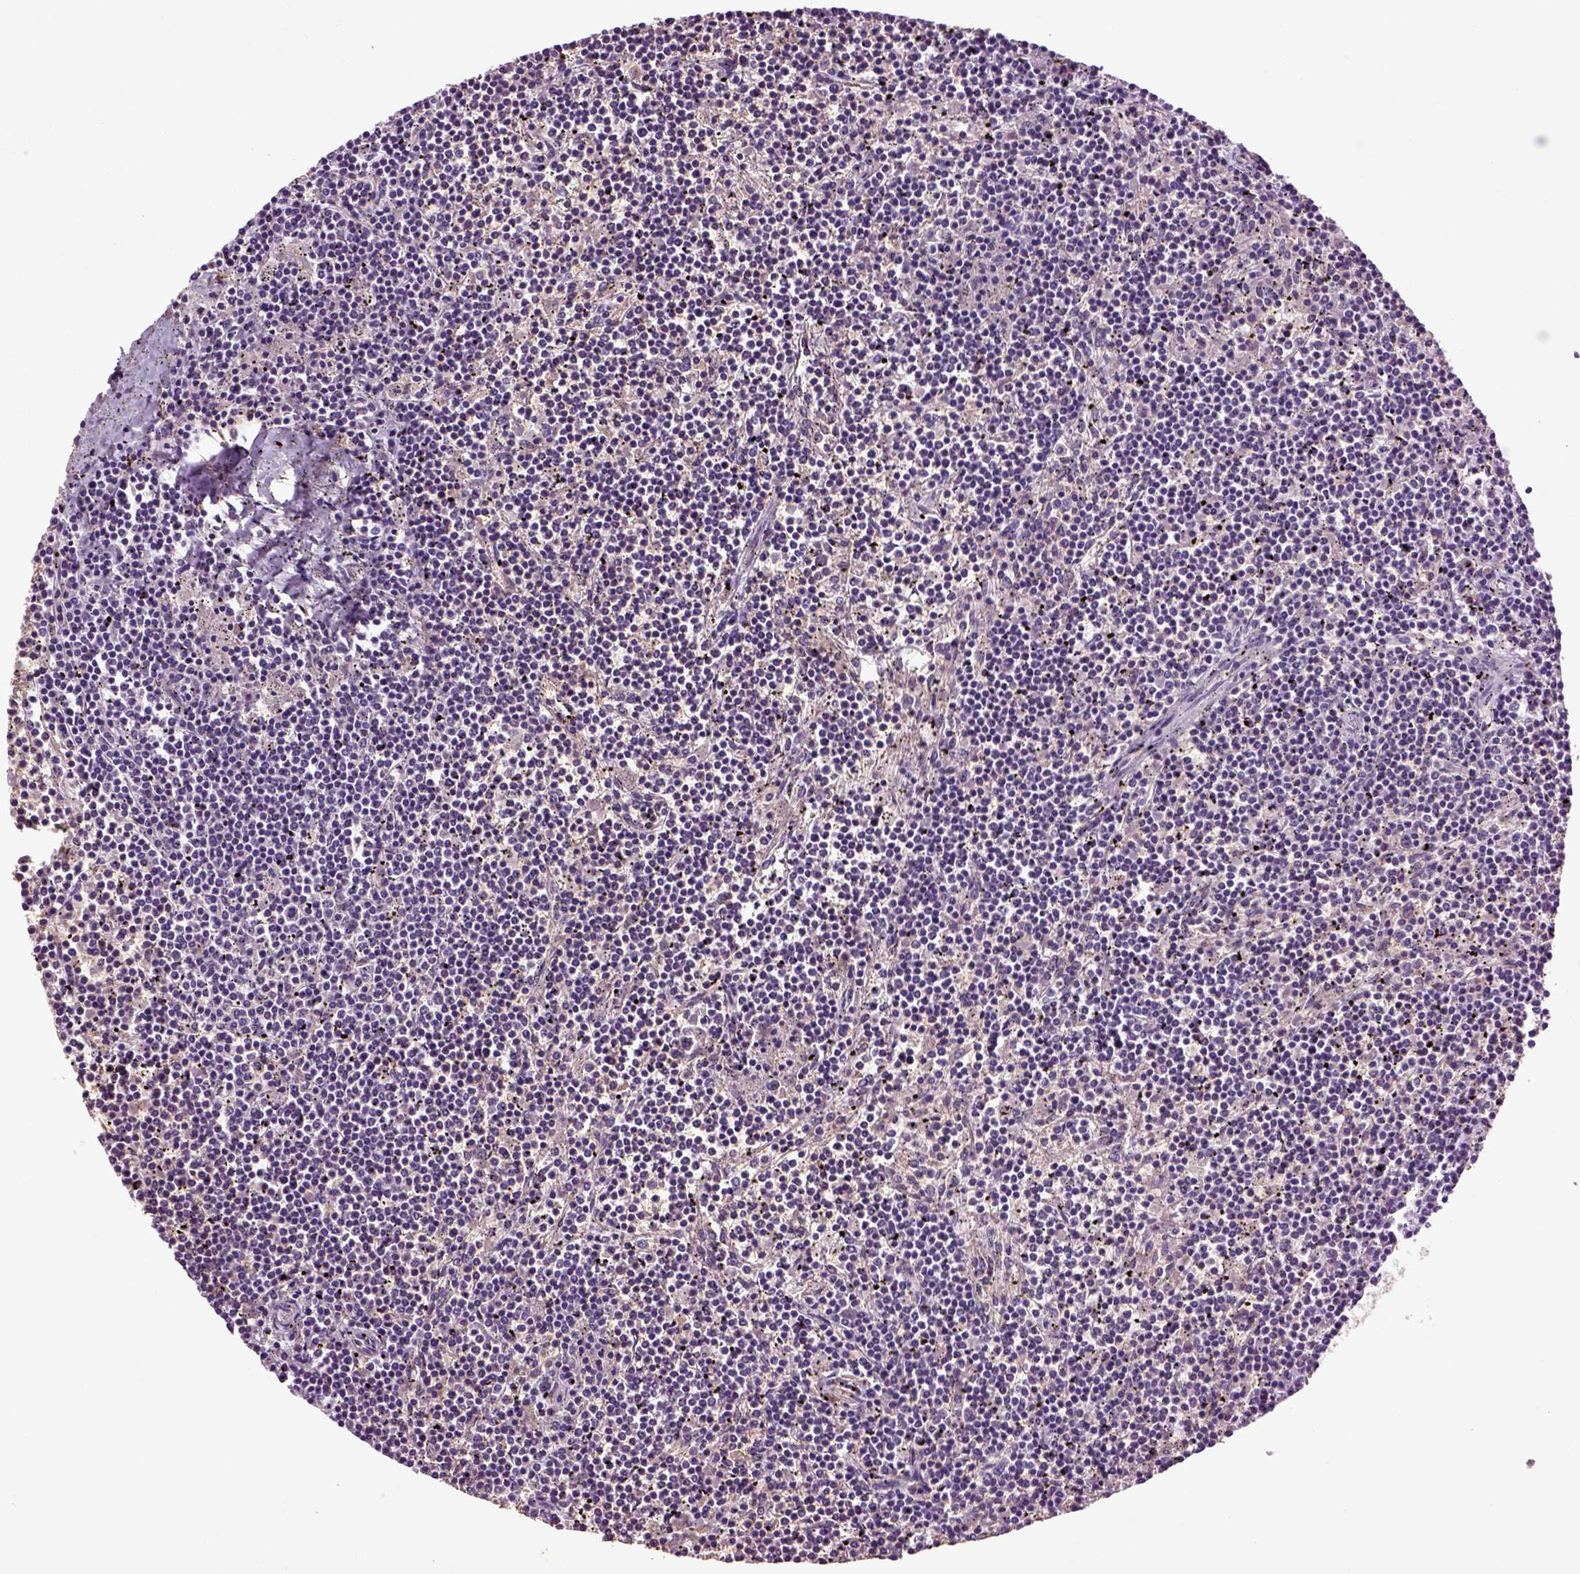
{"staining": {"intensity": "negative", "quantity": "none", "location": "none"}, "tissue": "lymphoma", "cell_type": "Tumor cells", "image_type": "cancer", "snomed": [{"axis": "morphology", "description": "Malignant lymphoma, non-Hodgkin's type, Low grade"}, {"axis": "topography", "description": "Spleen"}], "caption": "Protein analysis of lymphoma shows no significant staining in tumor cells. (DAB (3,3'-diaminobenzidine) immunohistochemistry with hematoxylin counter stain).", "gene": "SPON1", "patient": {"sex": "female", "age": 19}}